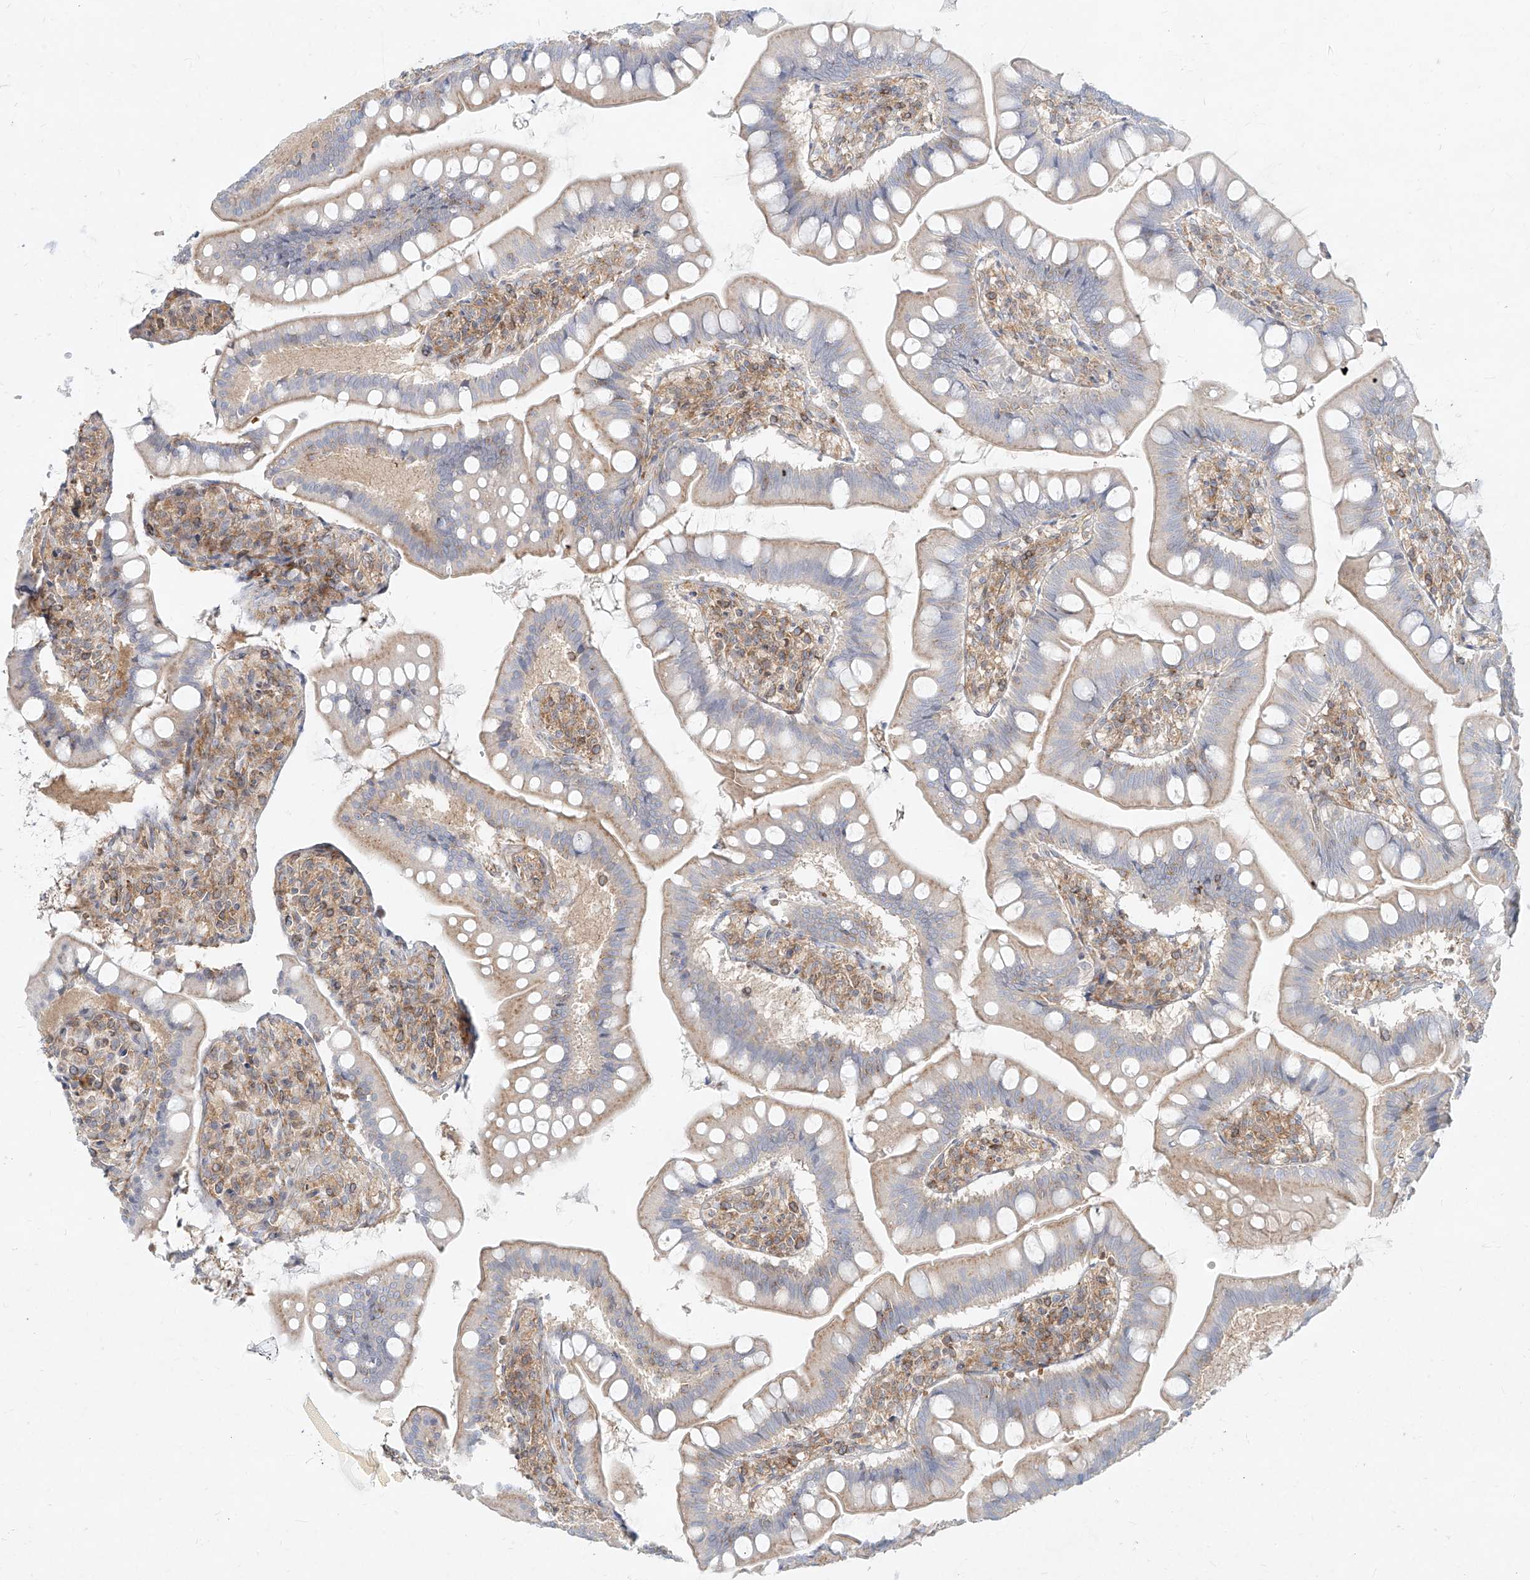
{"staining": {"intensity": "weak", "quantity": "25%-75%", "location": "cytoplasmic/membranous"}, "tissue": "small intestine", "cell_type": "Glandular cells", "image_type": "normal", "snomed": [{"axis": "morphology", "description": "Normal tissue, NOS"}, {"axis": "topography", "description": "Small intestine"}], "caption": "Protein expression analysis of normal small intestine reveals weak cytoplasmic/membranous positivity in approximately 25%-75% of glandular cells.", "gene": "SLC2A12", "patient": {"sex": "male", "age": 7}}